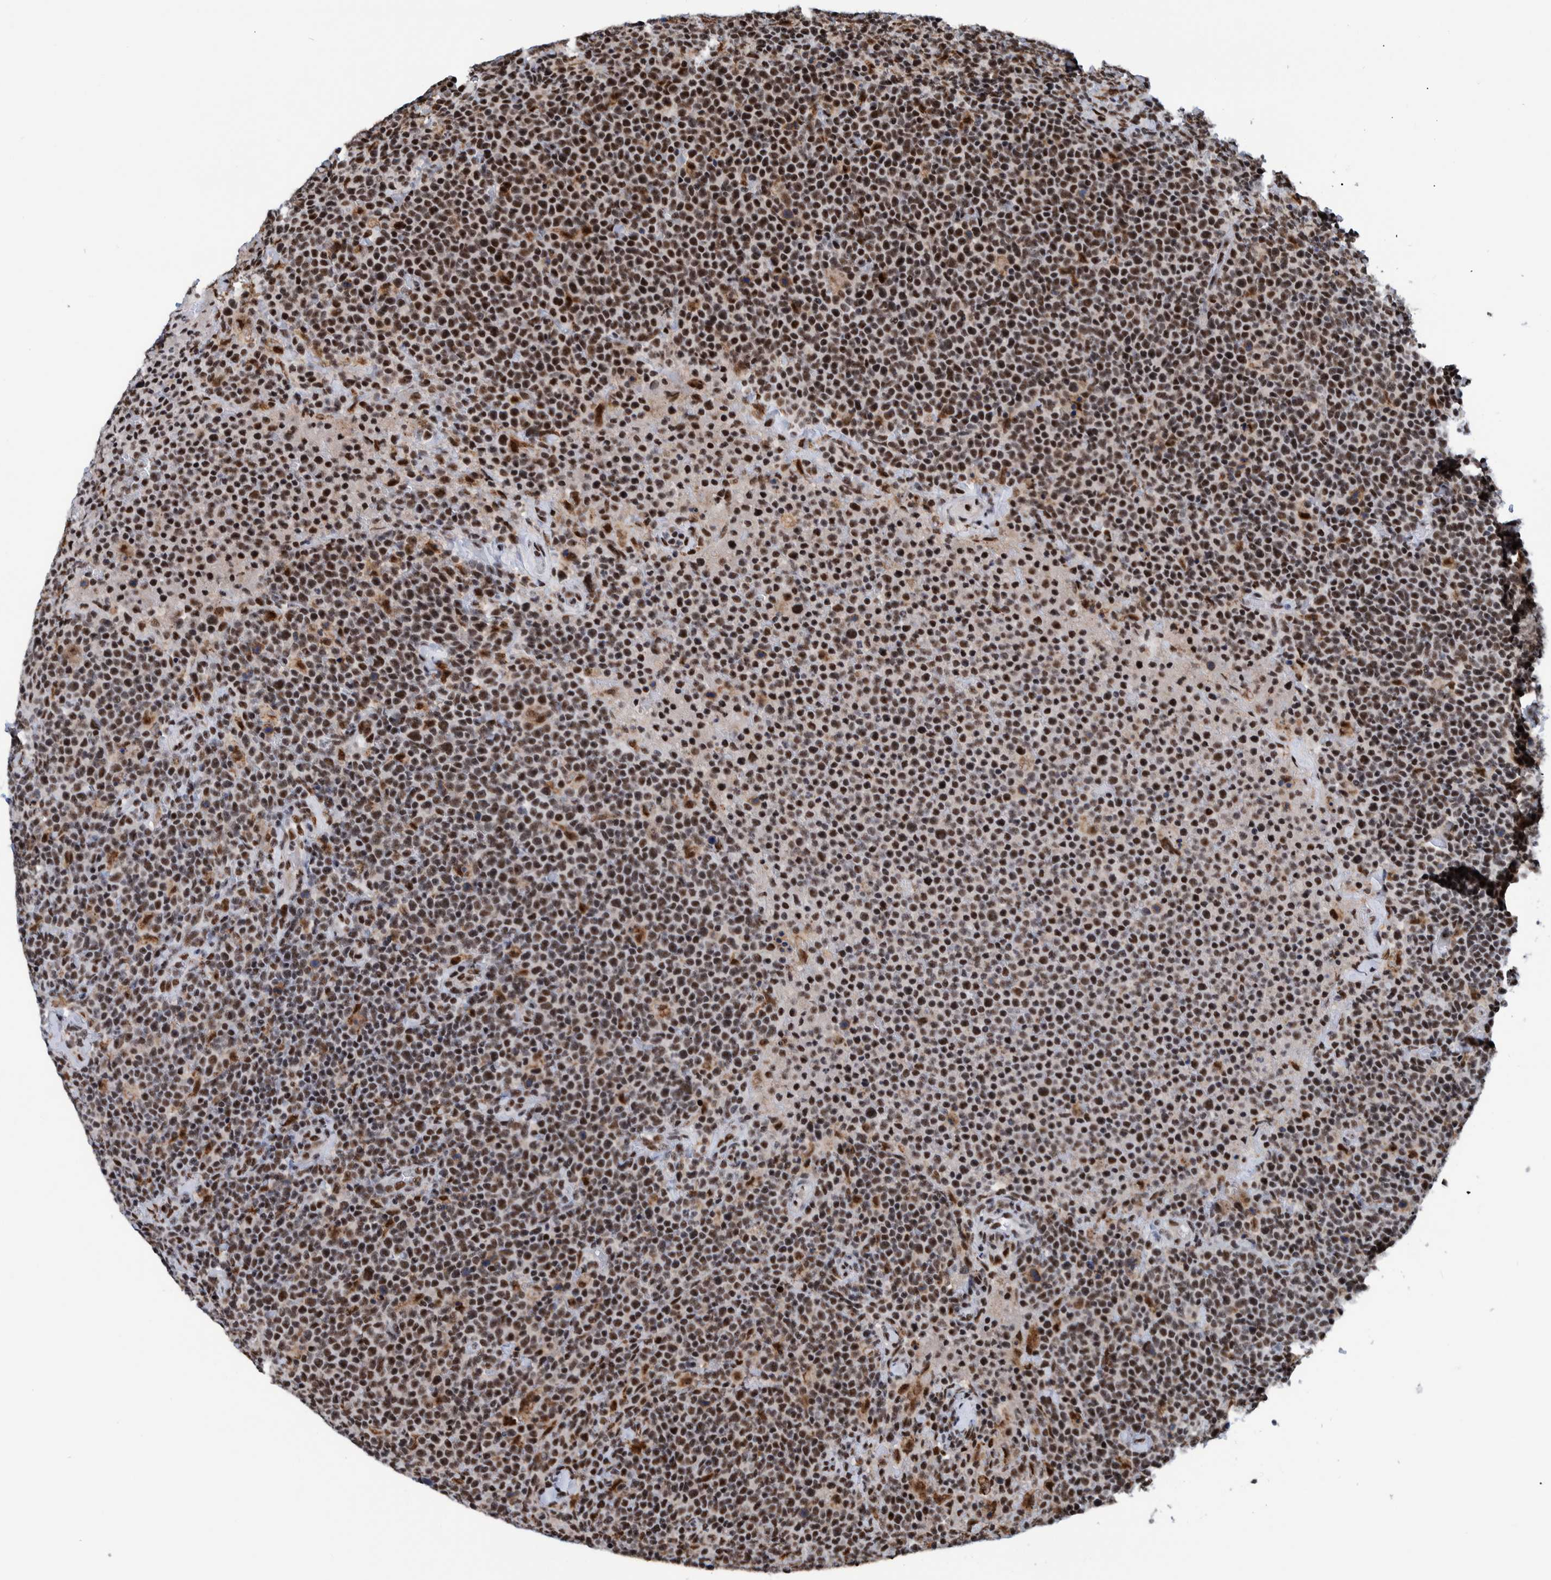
{"staining": {"intensity": "moderate", "quantity": ">75%", "location": "nuclear"}, "tissue": "lymphoma", "cell_type": "Tumor cells", "image_type": "cancer", "snomed": [{"axis": "morphology", "description": "Malignant lymphoma, non-Hodgkin's type, High grade"}, {"axis": "topography", "description": "Lymph node"}], "caption": "The image exhibits immunohistochemical staining of lymphoma. There is moderate nuclear staining is seen in about >75% of tumor cells.", "gene": "EFTUD2", "patient": {"sex": "male", "age": 61}}